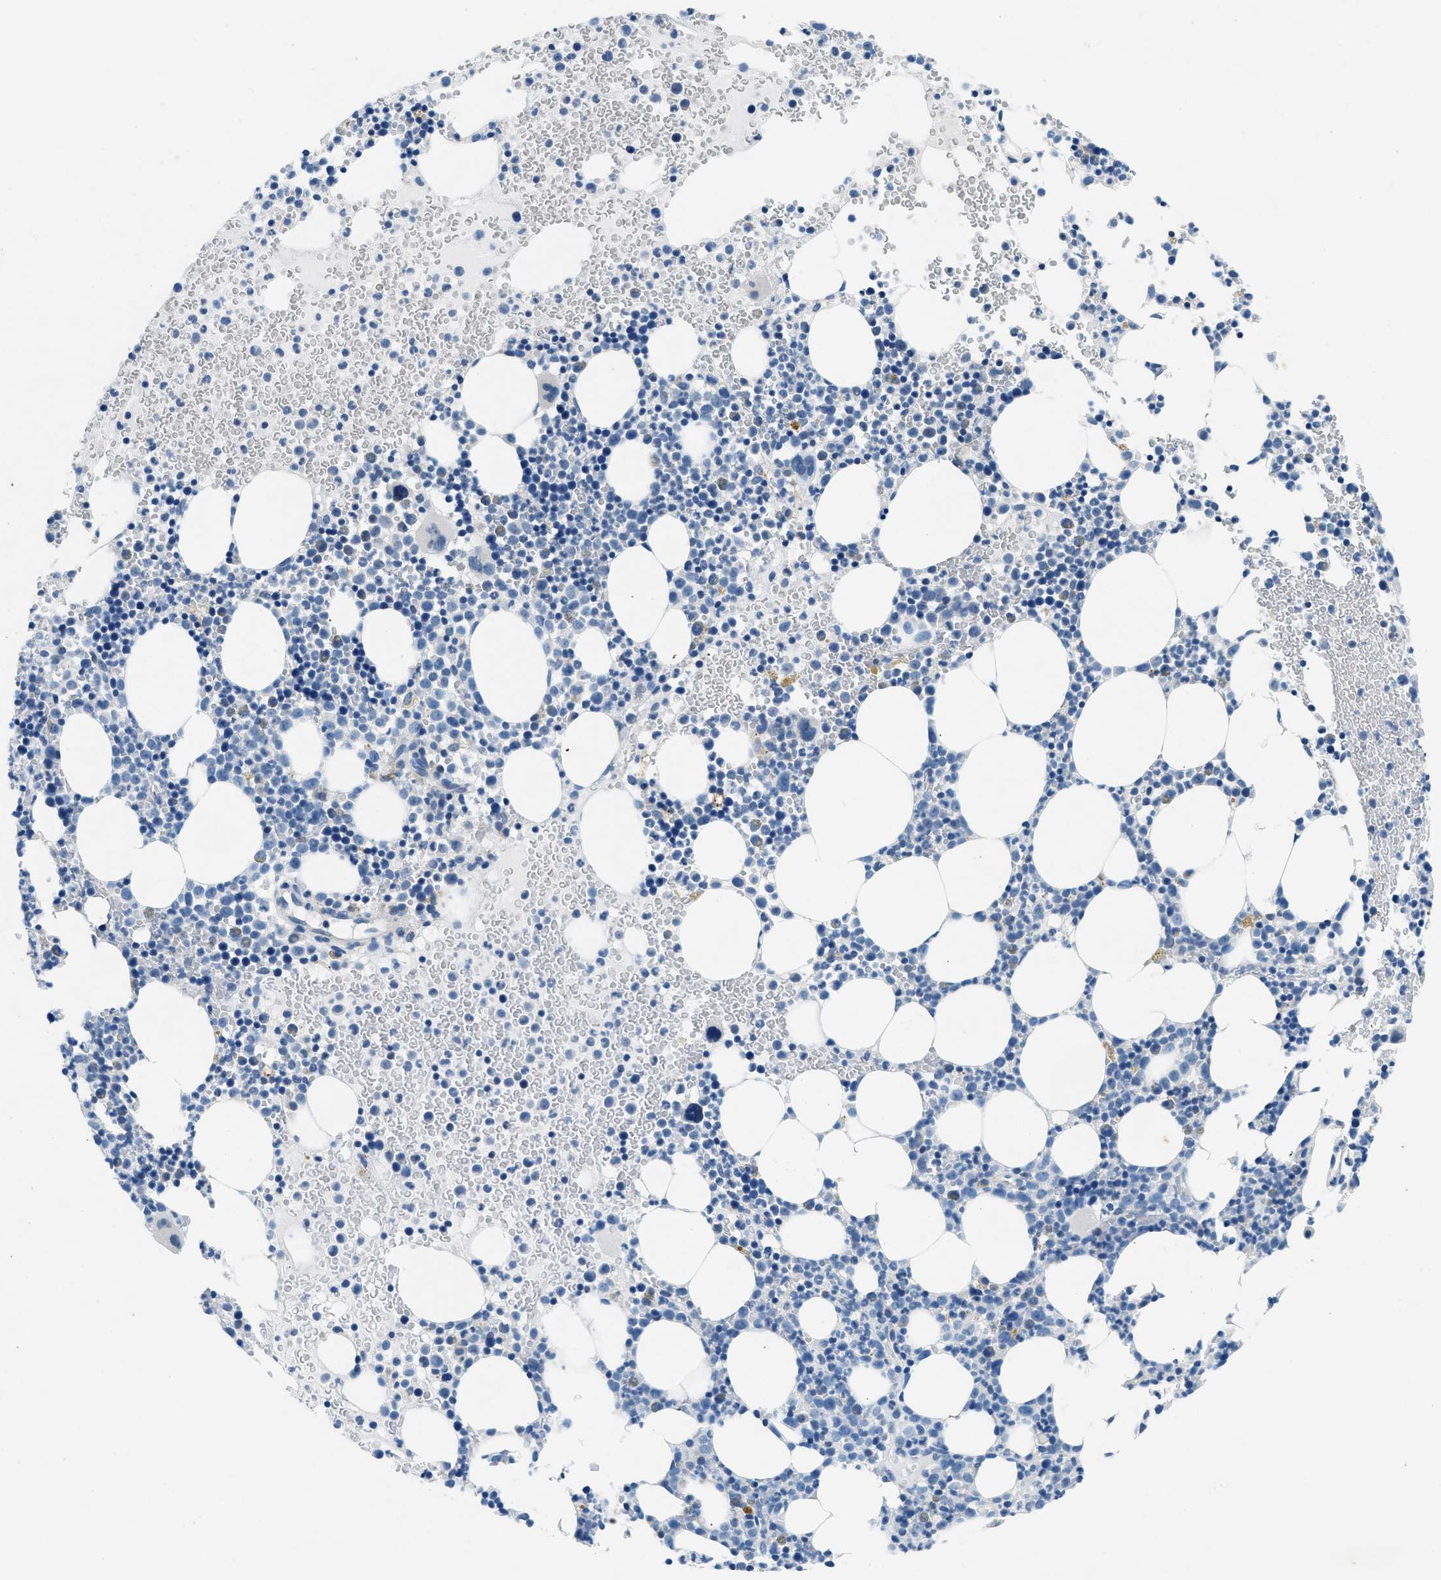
{"staining": {"intensity": "negative", "quantity": "none", "location": "none"}, "tissue": "bone marrow", "cell_type": "Hematopoietic cells", "image_type": "normal", "snomed": [{"axis": "morphology", "description": "Normal tissue, NOS"}, {"axis": "morphology", "description": "Inflammation, NOS"}, {"axis": "topography", "description": "Bone marrow"}], "caption": "Image shows no protein positivity in hematopoietic cells of benign bone marrow.", "gene": "CFAP20", "patient": {"sex": "female", "age": 67}}